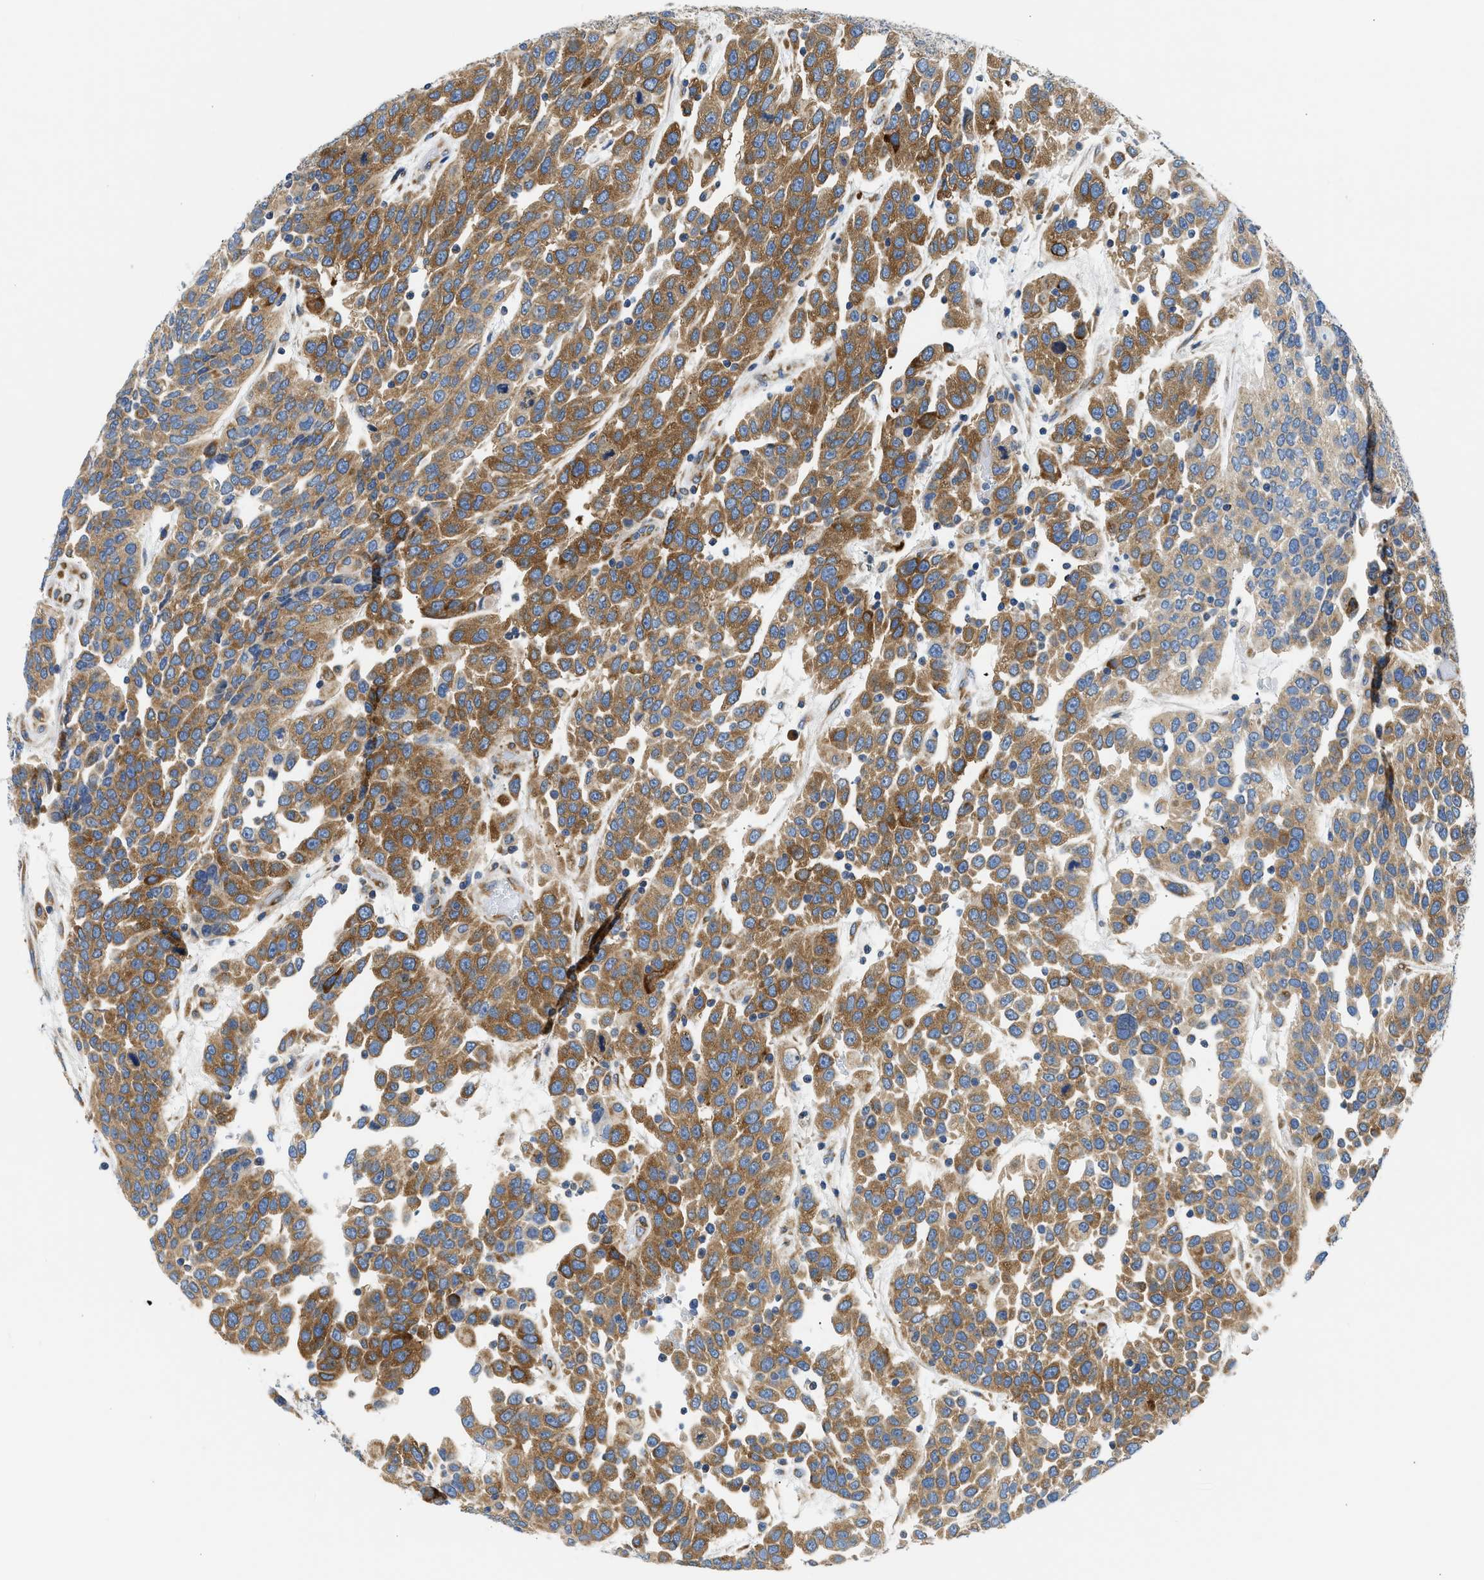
{"staining": {"intensity": "moderate", "quantity": ">75%", "location": "cytoplasmic/membranous"}, "tissue": "urothelial cancer", "cell_type": "Tumor cells", "image_type": "cancer", "snomed": [{"axis": "morphology", "description": "Urothelial carcinoma, High grade"}, {"axis": "topography", "description": "Urinary bladder"}], "caption": "The photomicrograph shows staining of urothelial cancer, revealing moderate cytoplasmic/membranous protein expression (brown color) within tumor cells.", "gene": "CAMKK2", "patient": {"sex": "female", "age": 80}}